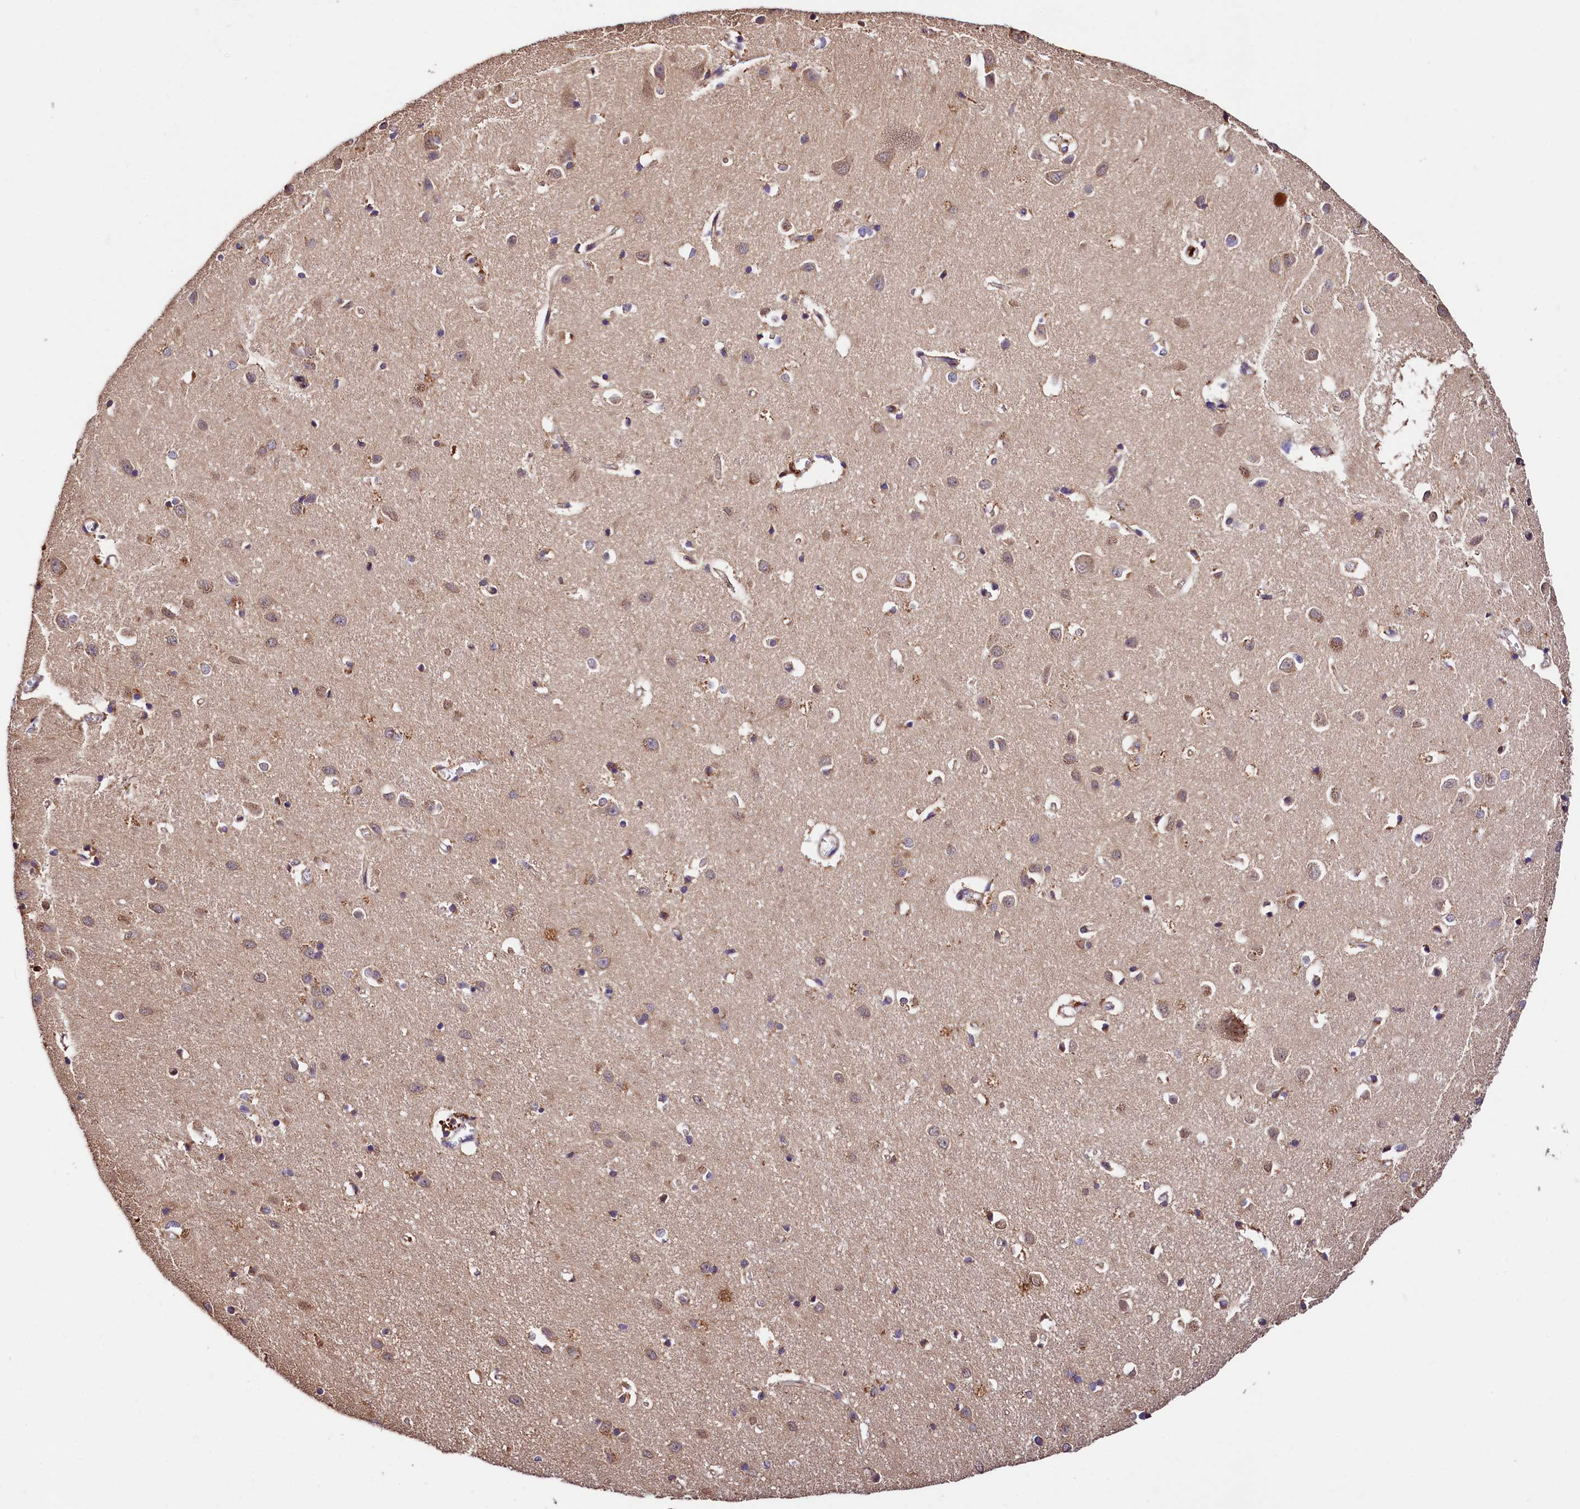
{"staining": {"intensity": "moderate", "quantity": "25%-75%", "location": "cytoplasmic/membranous"}, "tissue": "cerebral cortex", "cell_type": "Endothelial cells", "image_type": "normal", "snomed": [{"axis": "morphology", "description": "Normal tissue, NOS"}, {"axis": "topography", "description": "Cerebral cortex"}], "caption": "IHC staining of normal cerebral cortex, which displays medium levels of moderate cytoplasmic/membranous positivity in about 25%-75% of endothelial cells indicating moderate cytoplasmic/membranous protein expression. The staining was performed using DAB (brown) for protein detection and nuclei were counterstained in hematoxylin (blue).", "gene": "KPTN", "patient": {"sex": "female", "age": 64}}